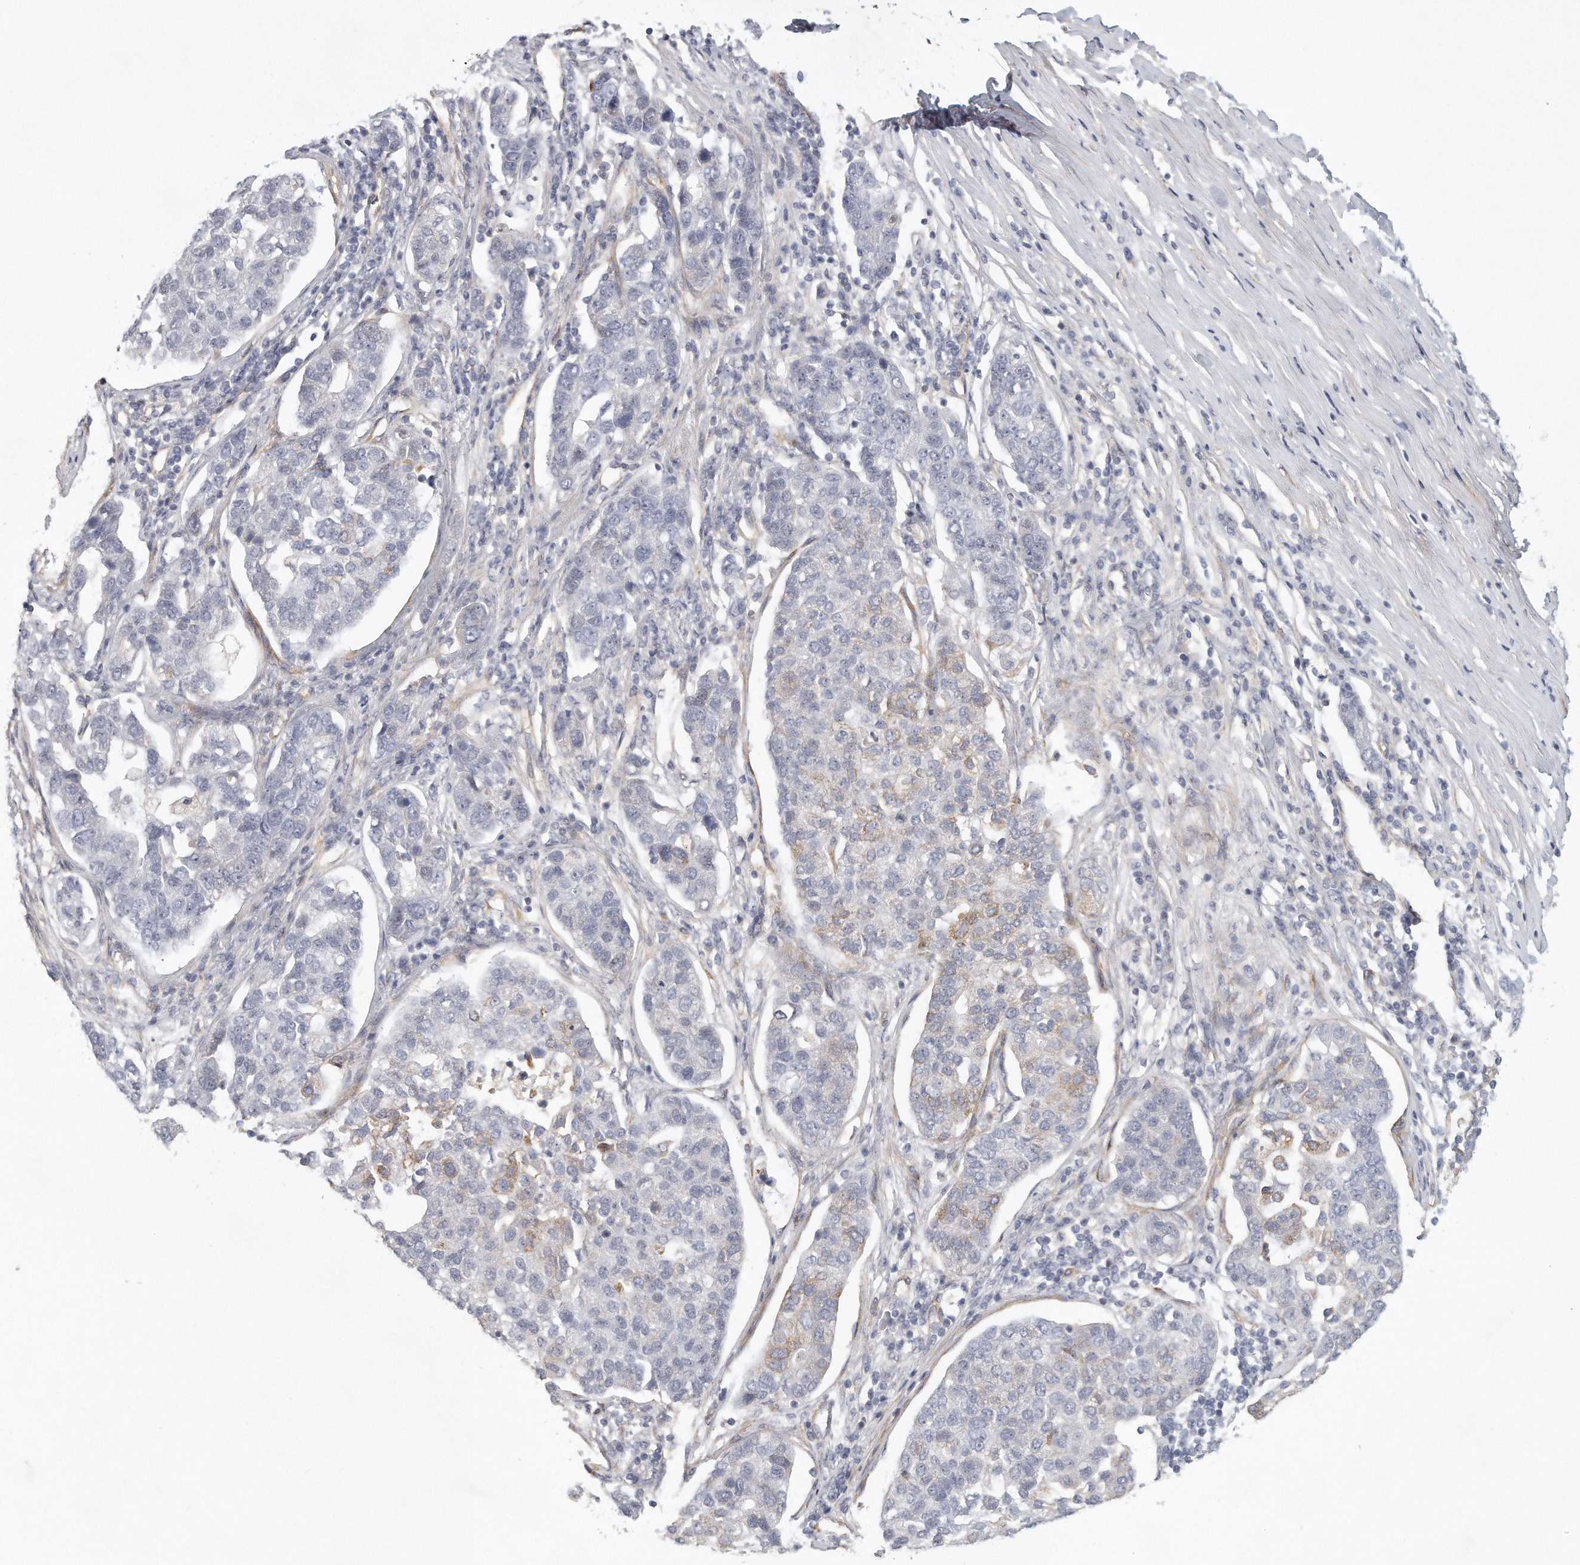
{"staining": {"intensity": "negative", "quantity": "none", "location": "none"}, "tissue": "pancreatic cancer", "cell_type": "Tumor cells", "image_type": "cancer", "snomed": [{"axis": "morphology", "description": "Adenocarcinoma, NOS"}, {"axis": "topography", "description": "Pancreas"}], "caption": "The immunohistochemistry photomicrograph has no significant expression in tumor cells of pancreatic cancer tissue.", "gene": "MTERF4", "patient": {"sex": "female", "age": 61}}